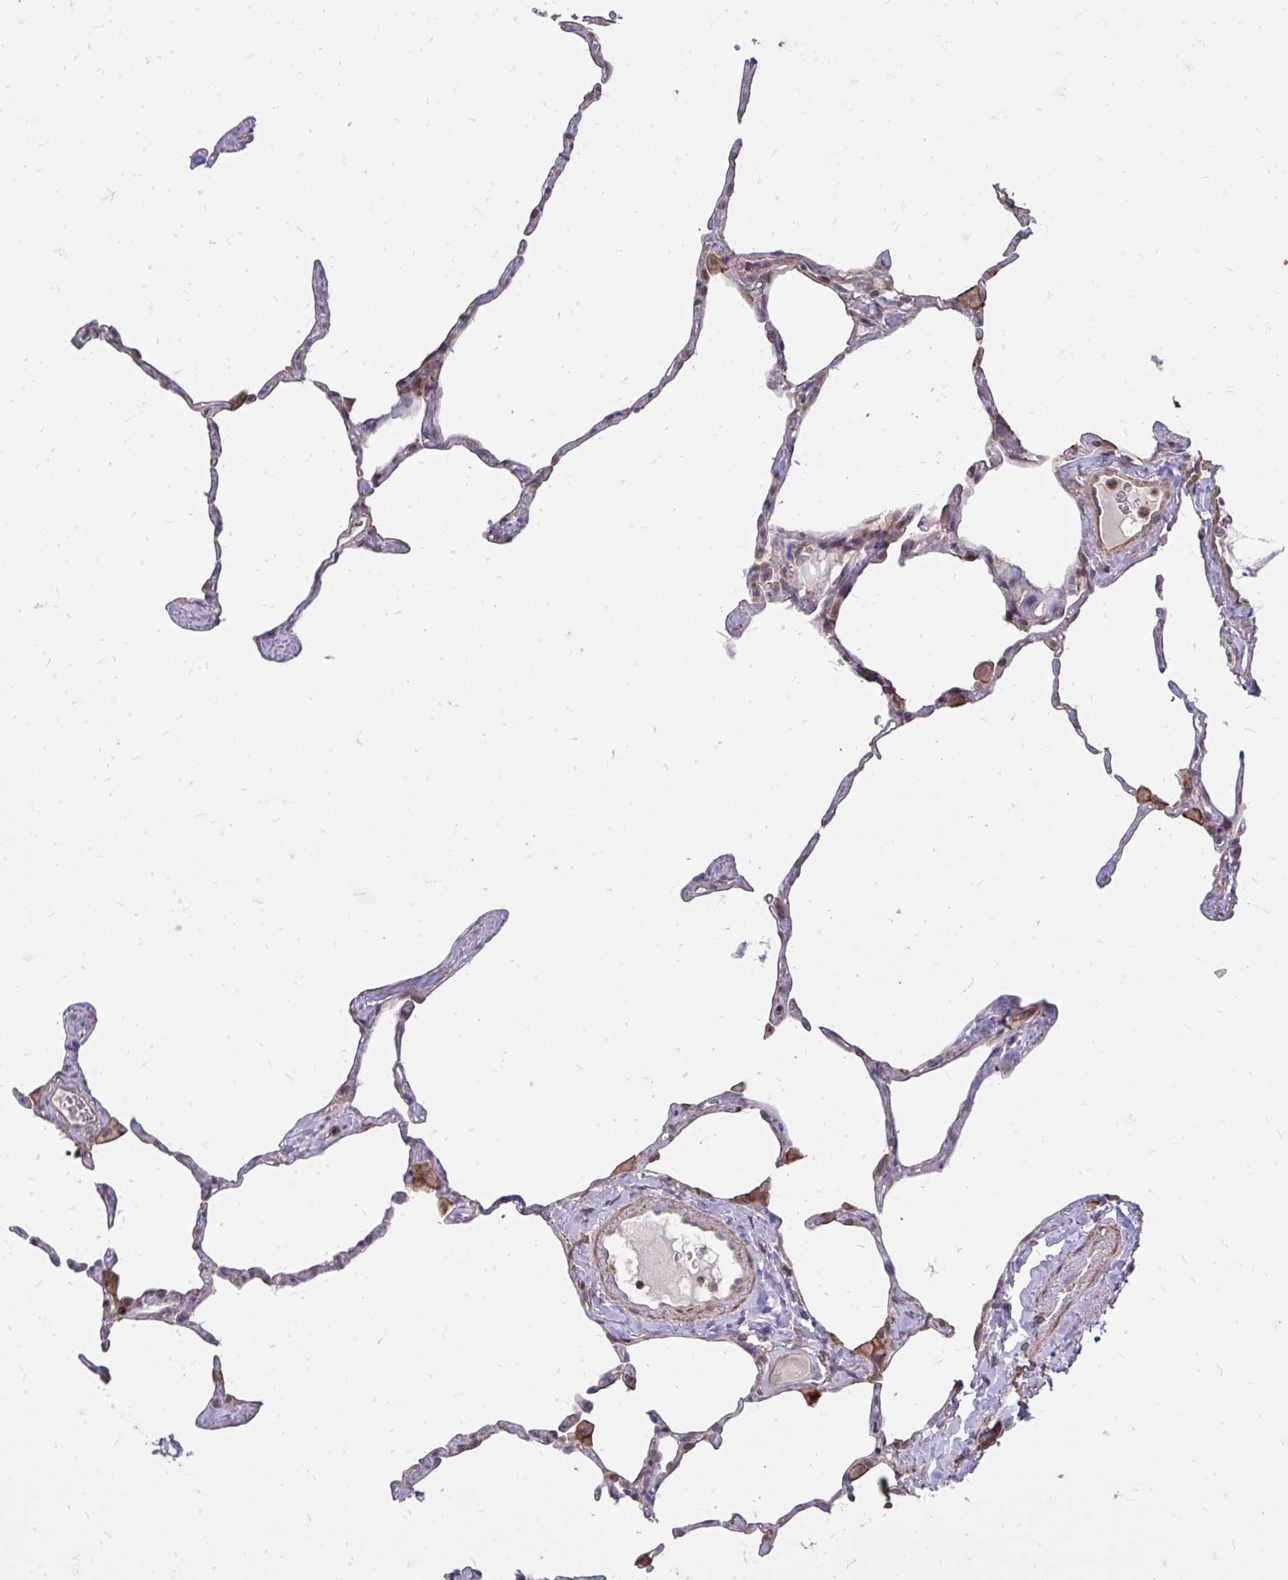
{"staining": {"intensity": "weak", "quantity": "<25%", "location": "cytoplasmic/membranous"}, "tissue": "lung", "cell_type": "Alveolar cells", "image_type": "normal", "snomed": [{"axis": "morphology", "description": "Normal tissue, NOS"}, {"axis": "topography", "description": "Lung"}], "caption": "There is no significant positivity in alveolar cells of lung. The staining was performed using DAB to visualize the protein expression in brown, while the nuclei were stained in blue with hematoxylin (Magnification: 20x).", "gene": "SLC7A5", "patient": {"sex": "male", "age": 65}}